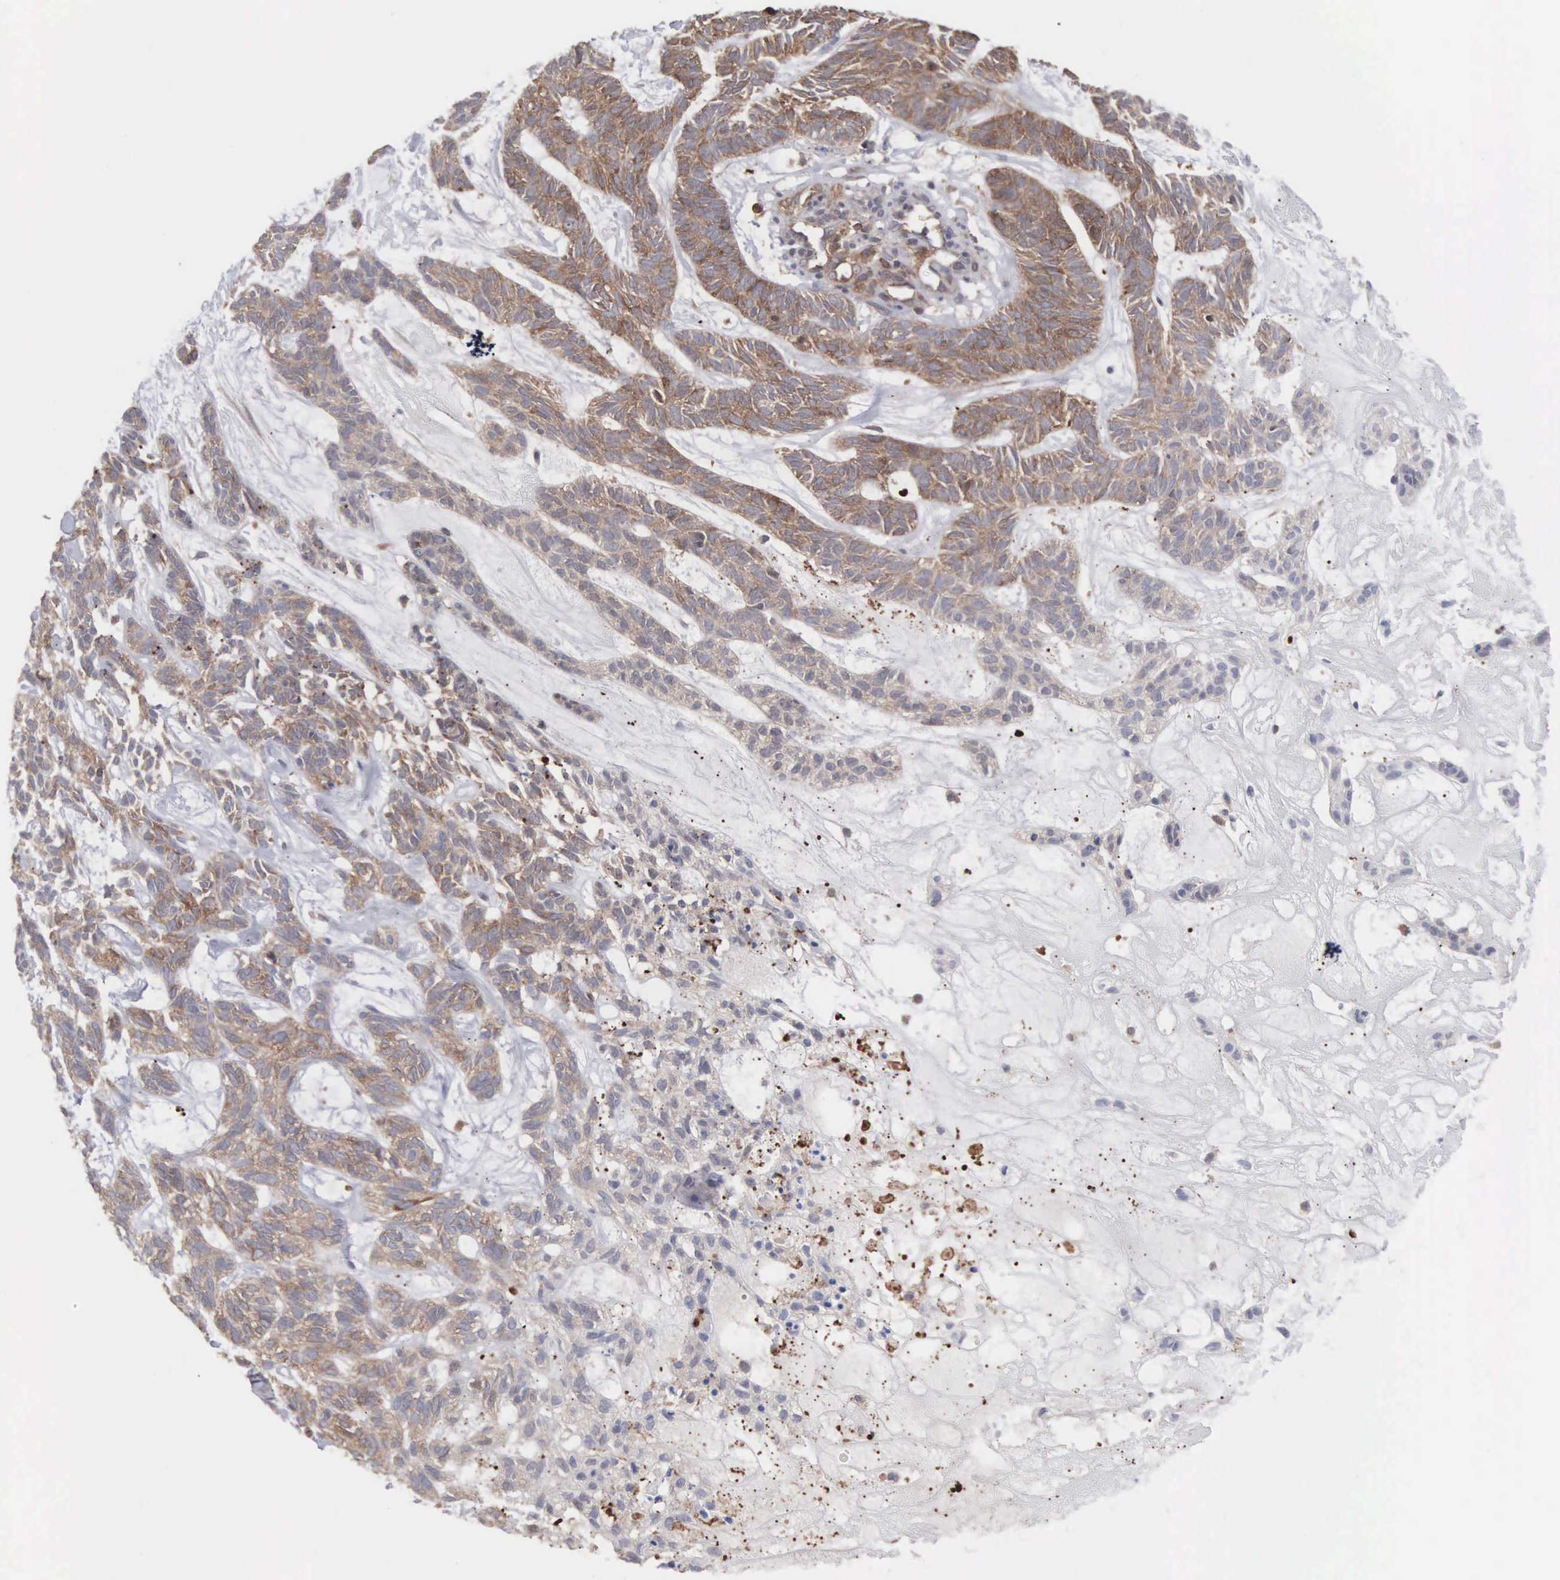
{"staining": {"intensity": "moderate", "quantity": "25%-75%", "location": "cytoplasmic/membranous"}, "tissue": "skin cancer", "cell_type": "Tumor cells", "image_type": "cancer", "snomed": [{"axis": "morphology", "description": "Basal cell carcinoma"}, {"axis": "topography", "description": "Skin"}], "caption": "This histopathology image reveals skin basal cell carcinoma stained with immunohistochemistry to label a protein in brown. The cytoplasmic/membranous of tumor cells show moderate positivity for the protein. Nuclei are counter-stained blue.", "gene": "MTHFD1", "patient": {"sex": "male", "age": 75}}